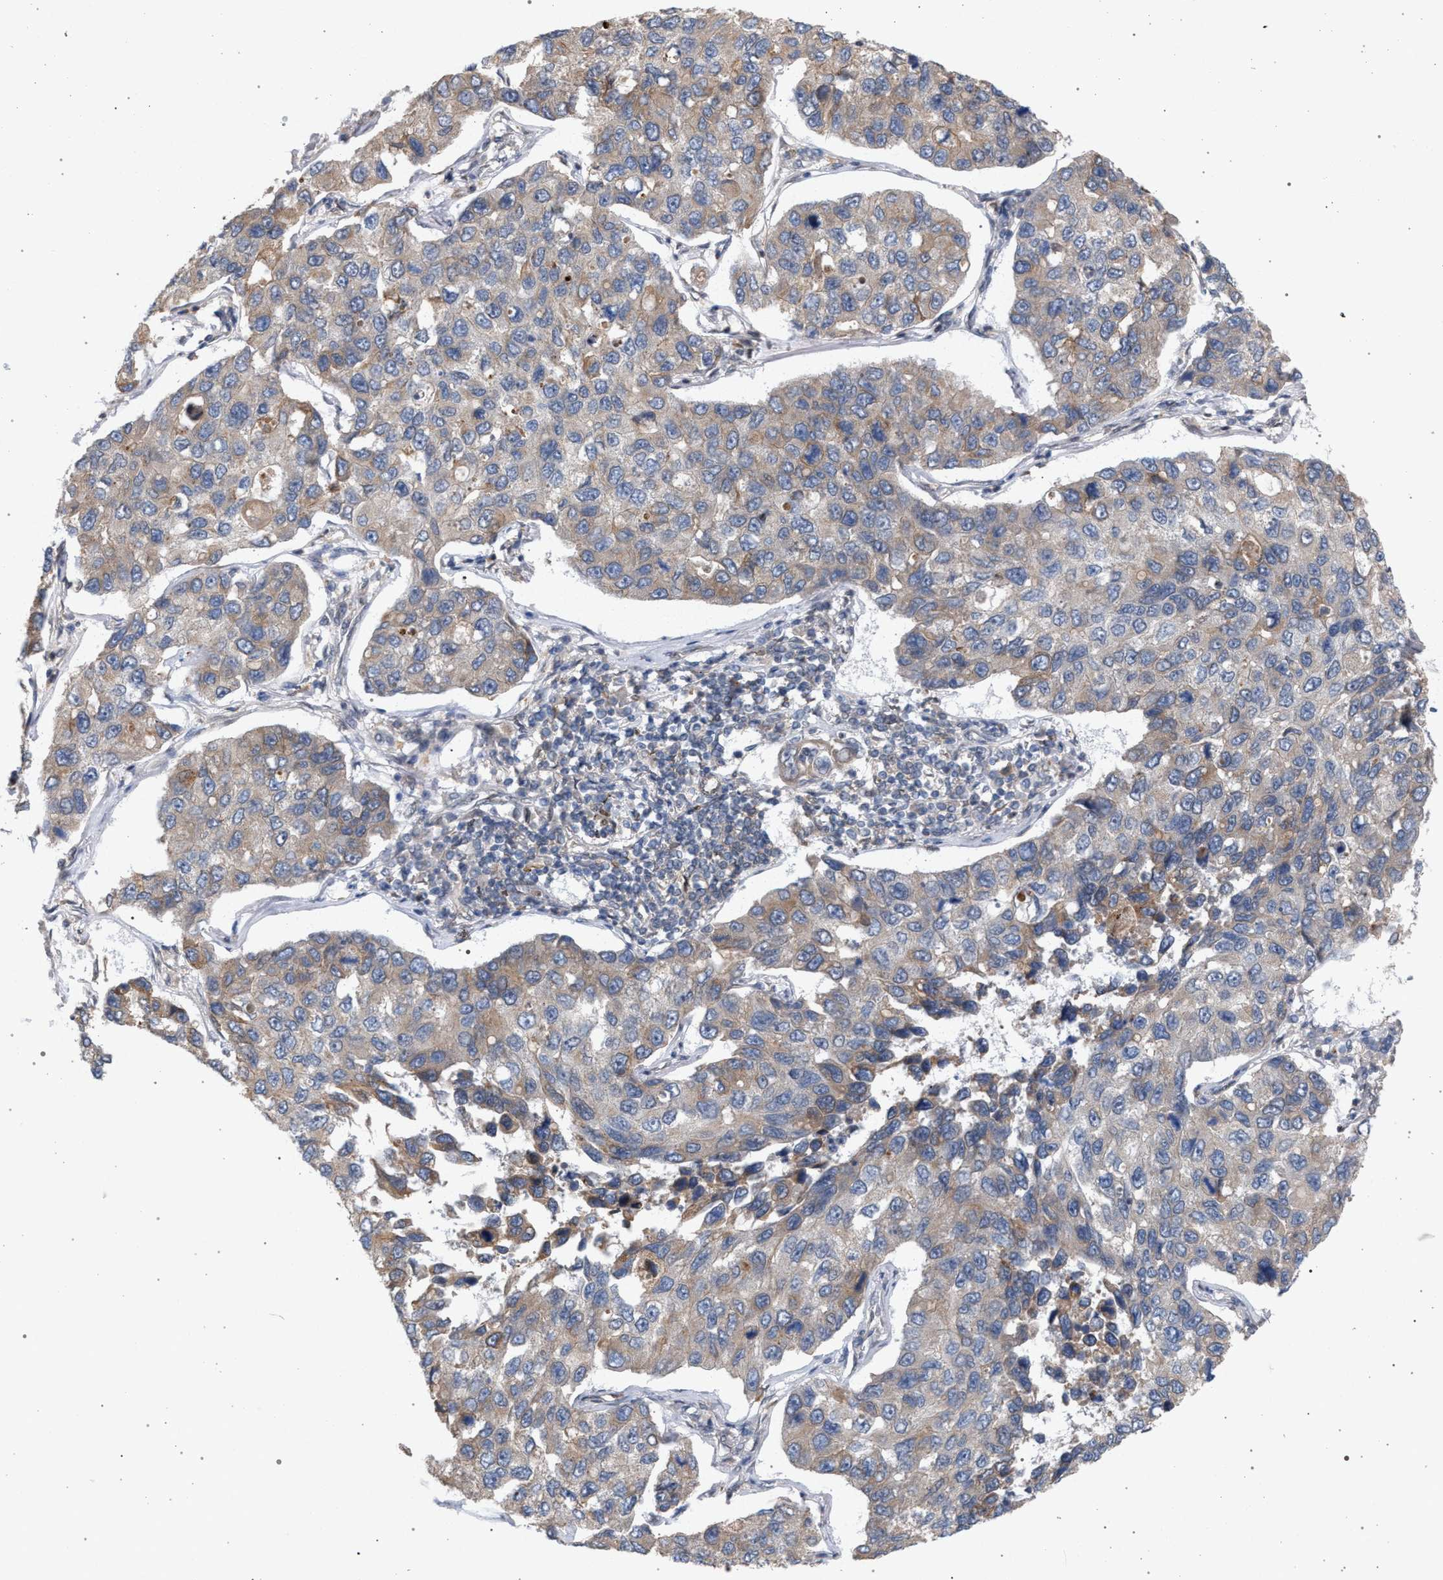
{"staining": {"intensity": "weak", "quantity": "25%-75%", "location": "cytoplasmic/membranous"}, "tissue": "lung cancer", "cell_type": "Tumor cells", "image_type": "cancer", "snomed": [{"axis": "morphology", "description": "Adenocarcinoma, NOS"}, {"axis": "topography", "description": "Lung"}], "caption": "Lung cancer stained with a brown dye demonstrates weak cytoplasmic/membranous positive expression in about 25%-75% of tumor cells.", "gene": "ARPC5L", "patient": {"sex": "male", "age": 64}}